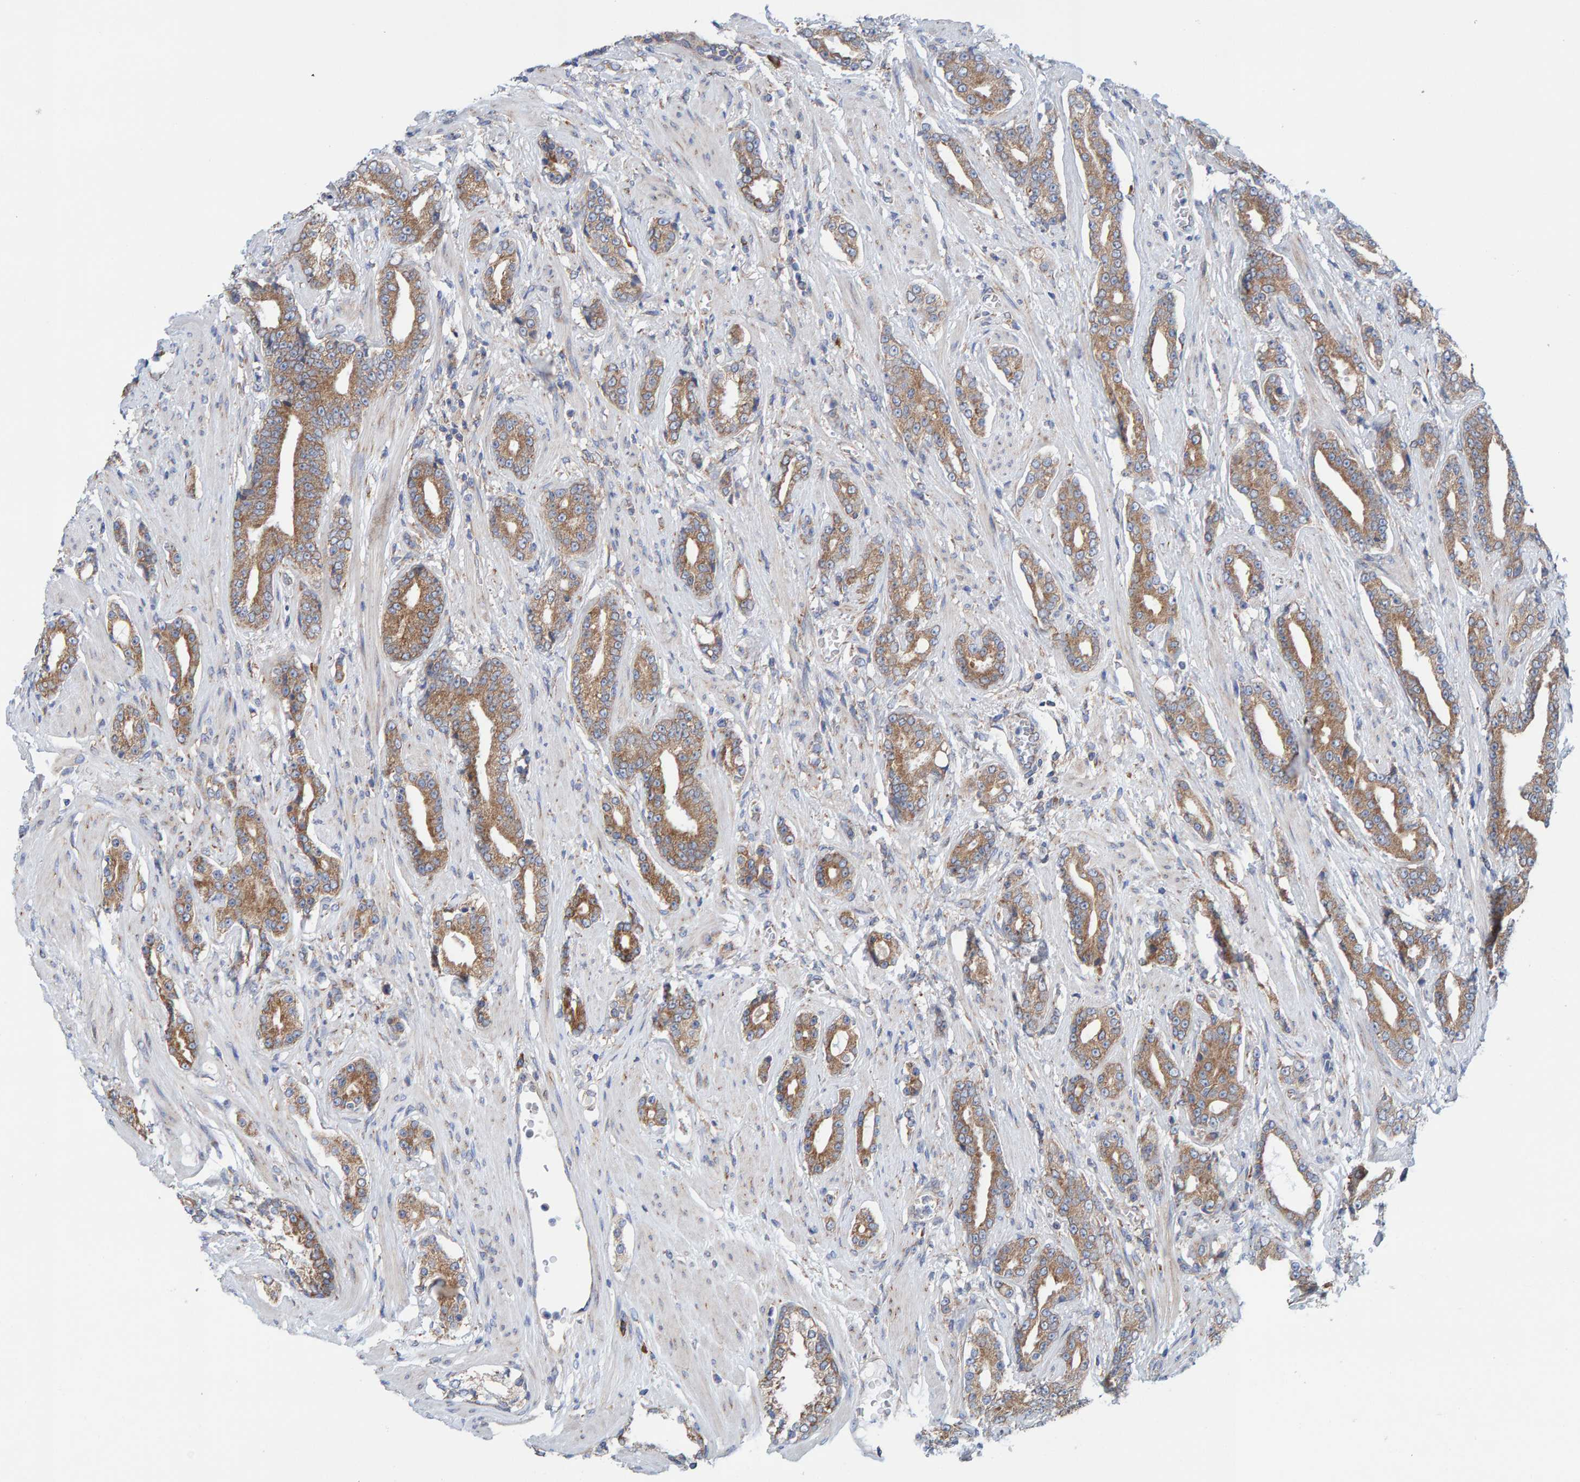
{"staining": {"intensity": "moderate", "quantity": ">75%", "location": "cytoplasmic/membranous"}, "tissue": "prostate cancer", "cell_type": "Tumor cells", "image_type": "cancer", "snomed": [{"axis": "morphology", "description": "Adenocarcinoma, High grade"}, {"axis": "topography", "description": "Prostate"}], "caption": "Immunohistochemistry (DAB) staining of adenocarcinoma (high-grade) (prostate) reveals moderate cytoplasmic/membranous protein staining in about >75% of tumor cells. Ihc stains the protein of interest in brown and the nuclei are stained blue.", "gene": "CDK5RAP3", "patient": {"sex": "male", "age": 71}}